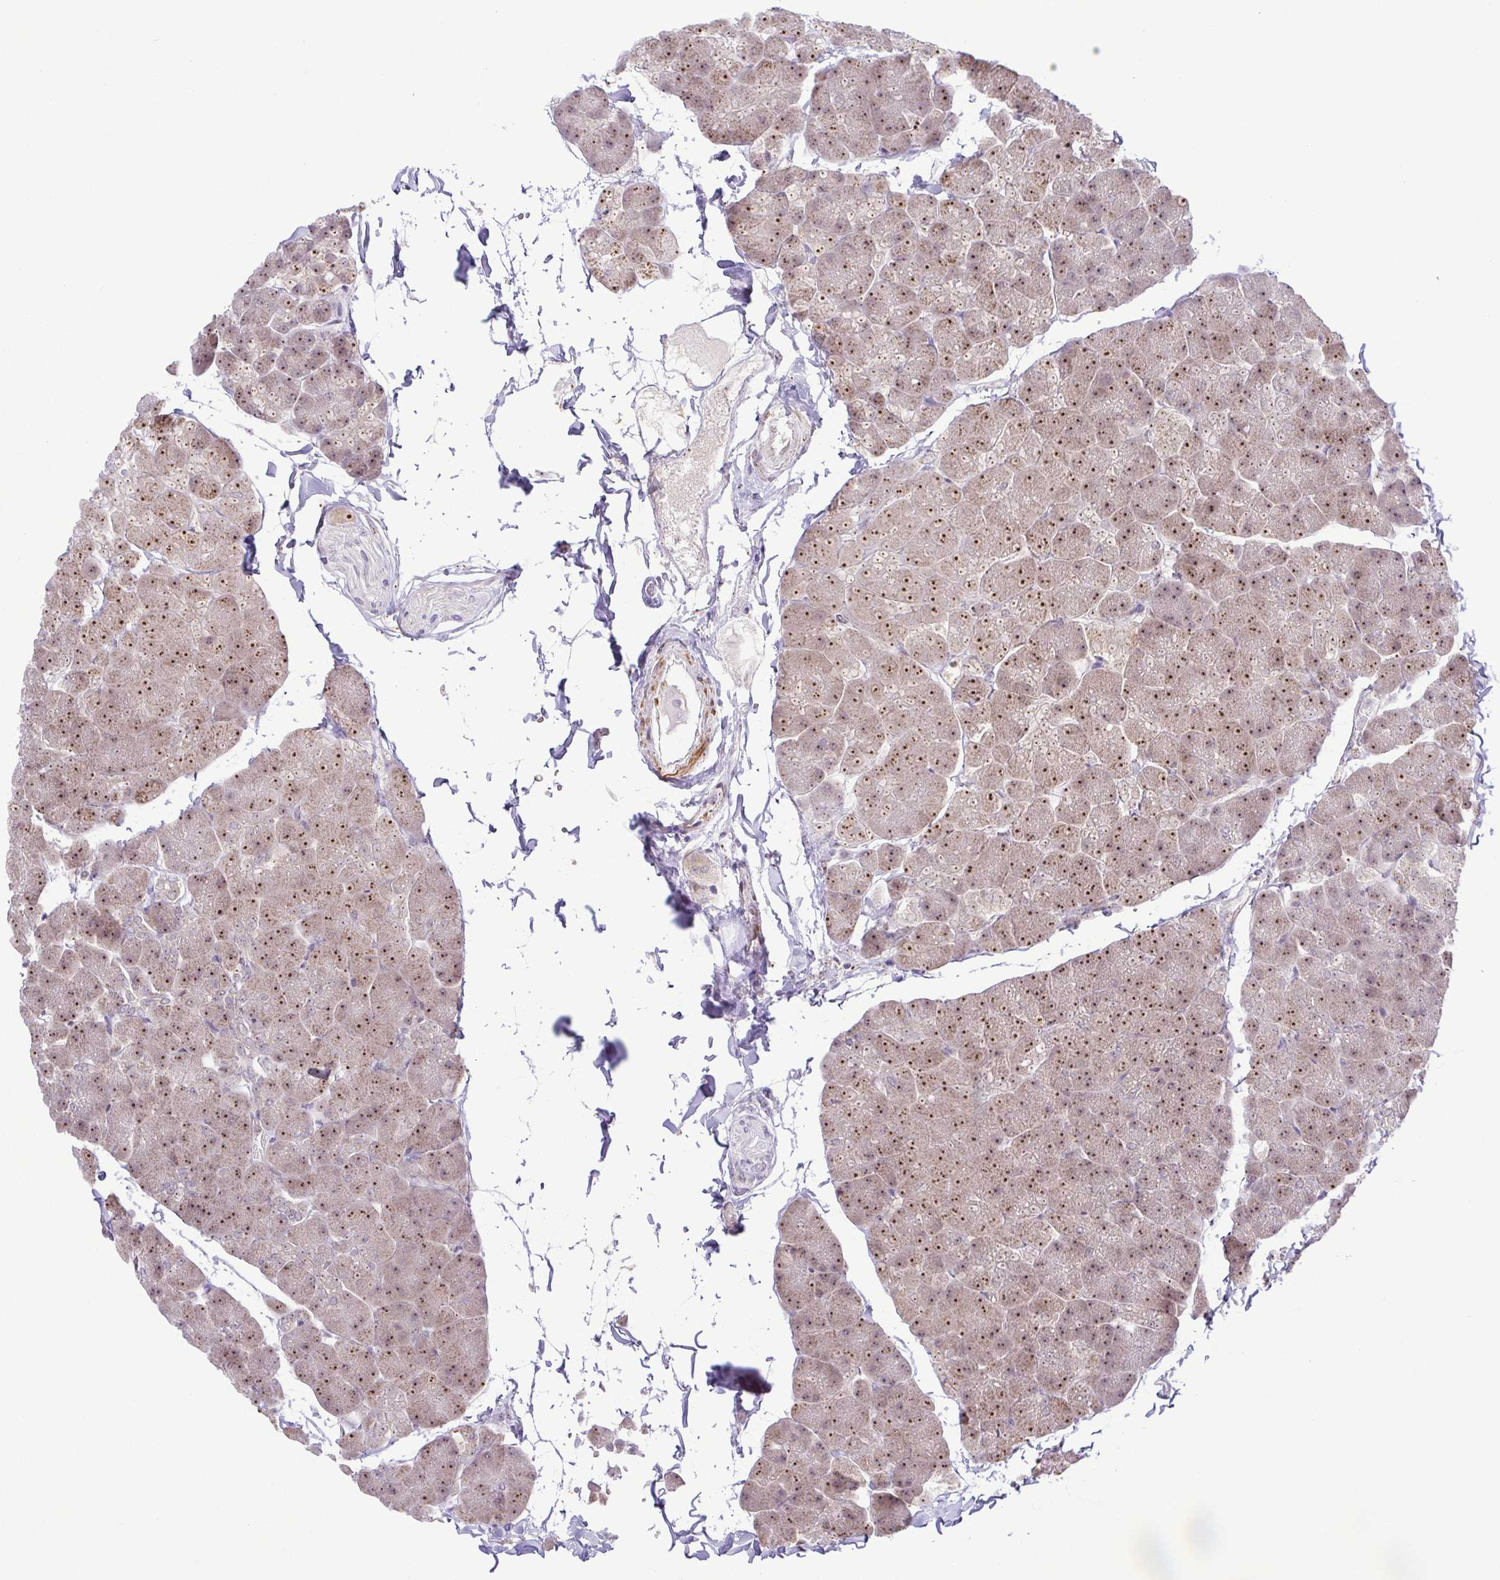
{"staining": {"intensity": "moderate", "quantity": ">75%", "location": "cytoplasmic/membranous,nuclear"}, "tissue": "pancreas", "cell_type": "Exocrine glandular cells", "image_type": "normal", "snomed": [{"axis": "morphology", "description": "Normal tissue, NOS"}, {"axis": "topography", "description": "Pancreas"}], "caption": "Protein staining of unremarkable pancreas reveals moderate cytoplasmic/membranous,nuclear expression in about >75% of exocrine glandular cells.", "gene": "RSL24D1", "patient": {"sex": "male", "age": 35}}